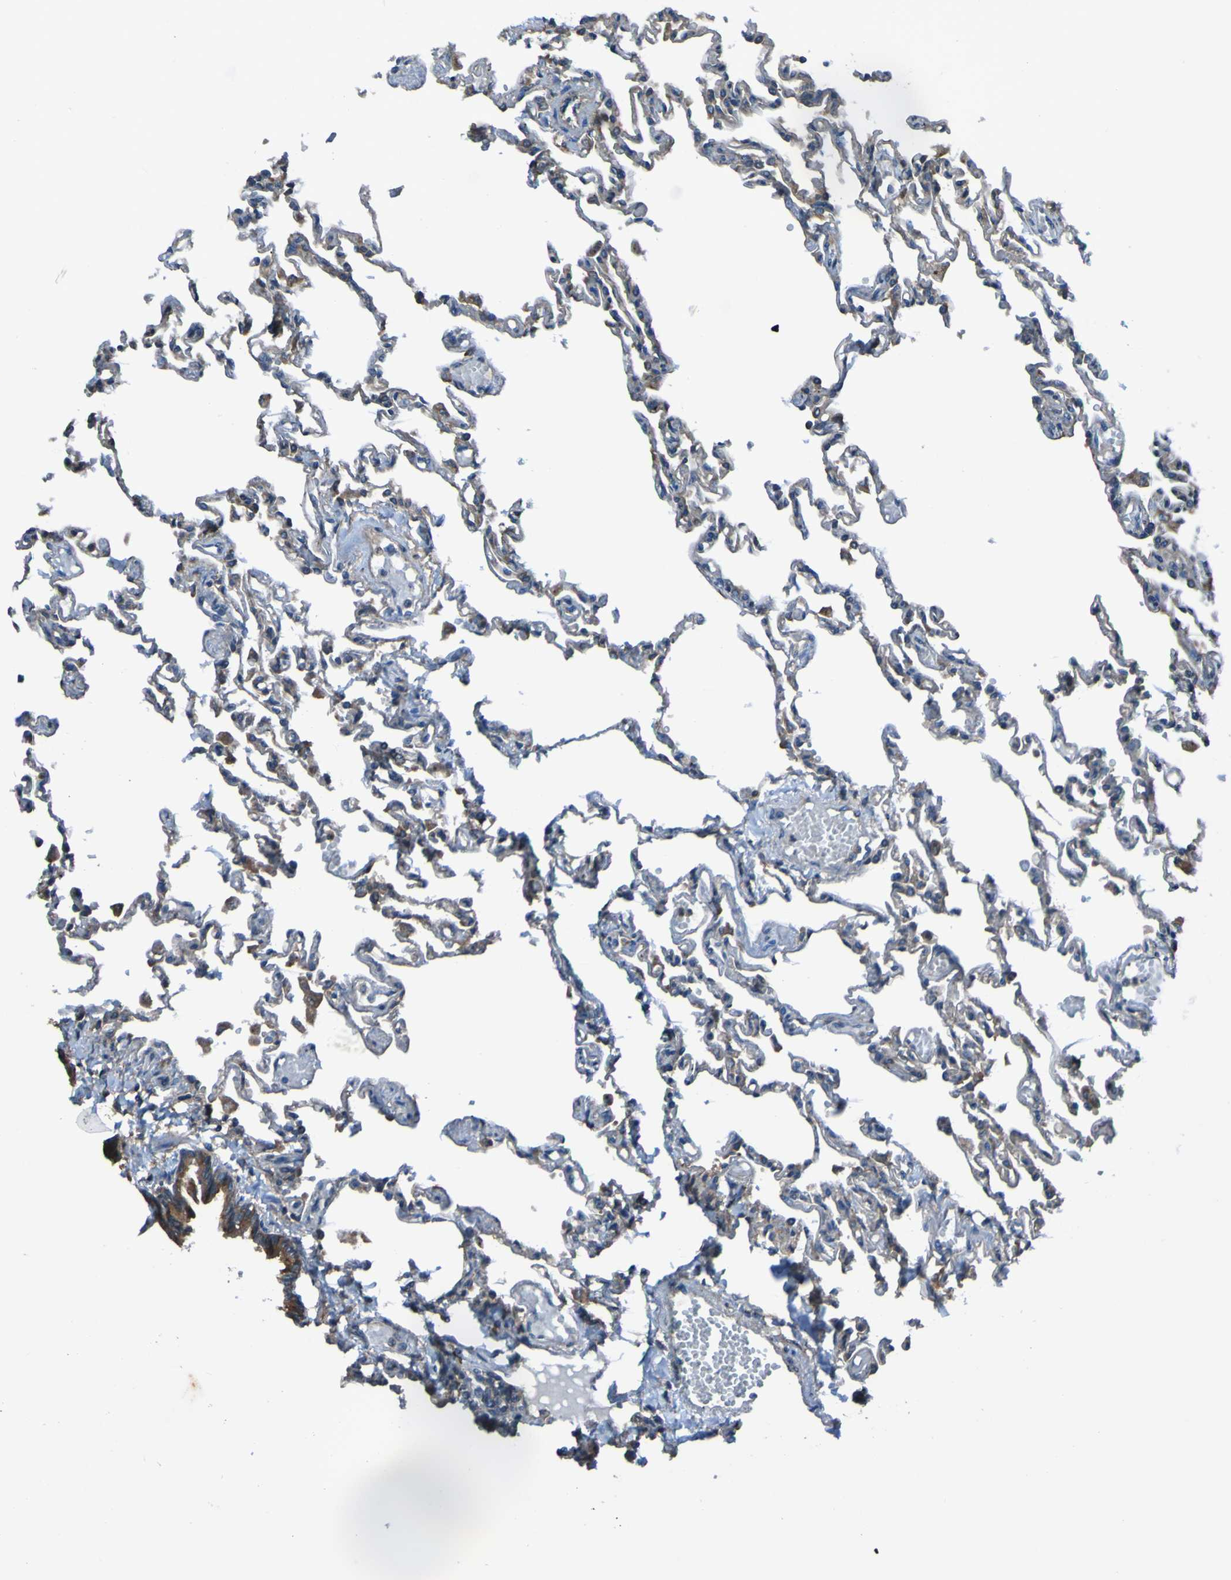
{"staining": {"intensity": "moderate", "quantity": "25%-75%", "location": "cytoplasmic/membranous"}, "tissue": "lung", "cell_type": "Alveolar cells", "image_type": "normal", "snomed": [{"axis": "morphology", "description": "Normal tissue, NOS"}, {"axis": "topography", "description": "Lung"}], "caption": "An immunohistochemistry (IHC) histopathology image of unremarkable tissue is shown. Protein staining in brown highlights moderate cytoplasmic/membranous positivity in lung within alveolar cells. The staining is performed using DAB (3,3'-diaminobenzidine) brown chromogen to label protein expression. The nuclei are counter-stained blue using hematoxylin.", "gene": "RAB5B", "patient": {"sex": "male", "age": 21}}